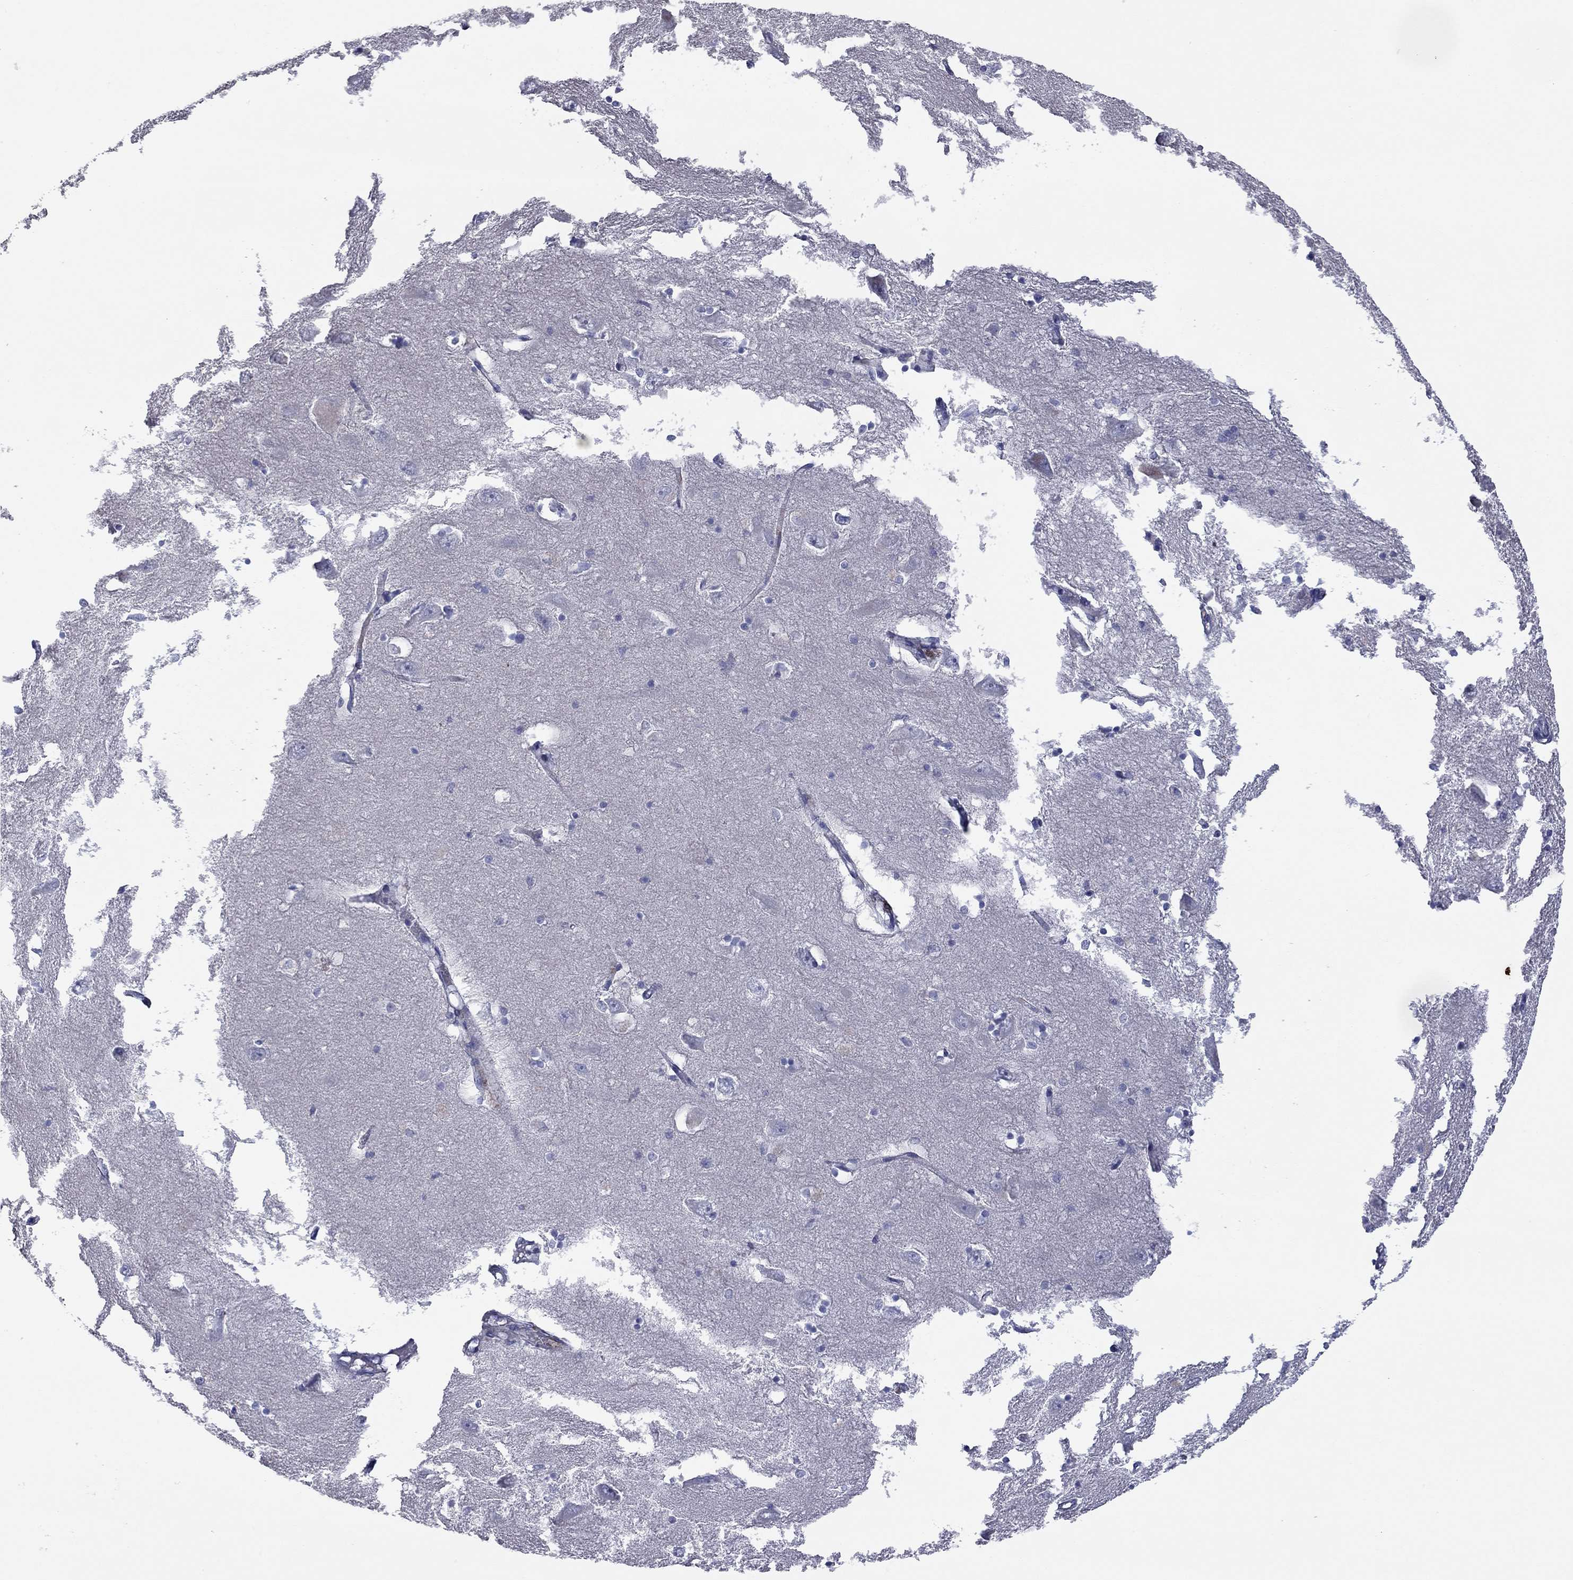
{"staining": {"intensity": "negative", "quantity": "none", "location": "none"}, "tissue": "hippocampus", "cell_type": "Glial cells", "image_type": "normal", "snomed": [{"axis": "morphology", "description": "Normal tissue, NOS"}, {"axis": "topography", "description": "Lateral ventricle wall"}, {"axis": "topography", "description": "Hippocampus"}], "caption": "DAB immunohistochemical staining of normal hippocampus shows no significant positivity in glial cells.", "gene": "ACTL7B", "patient": {"sex": "female", "age": 63}}